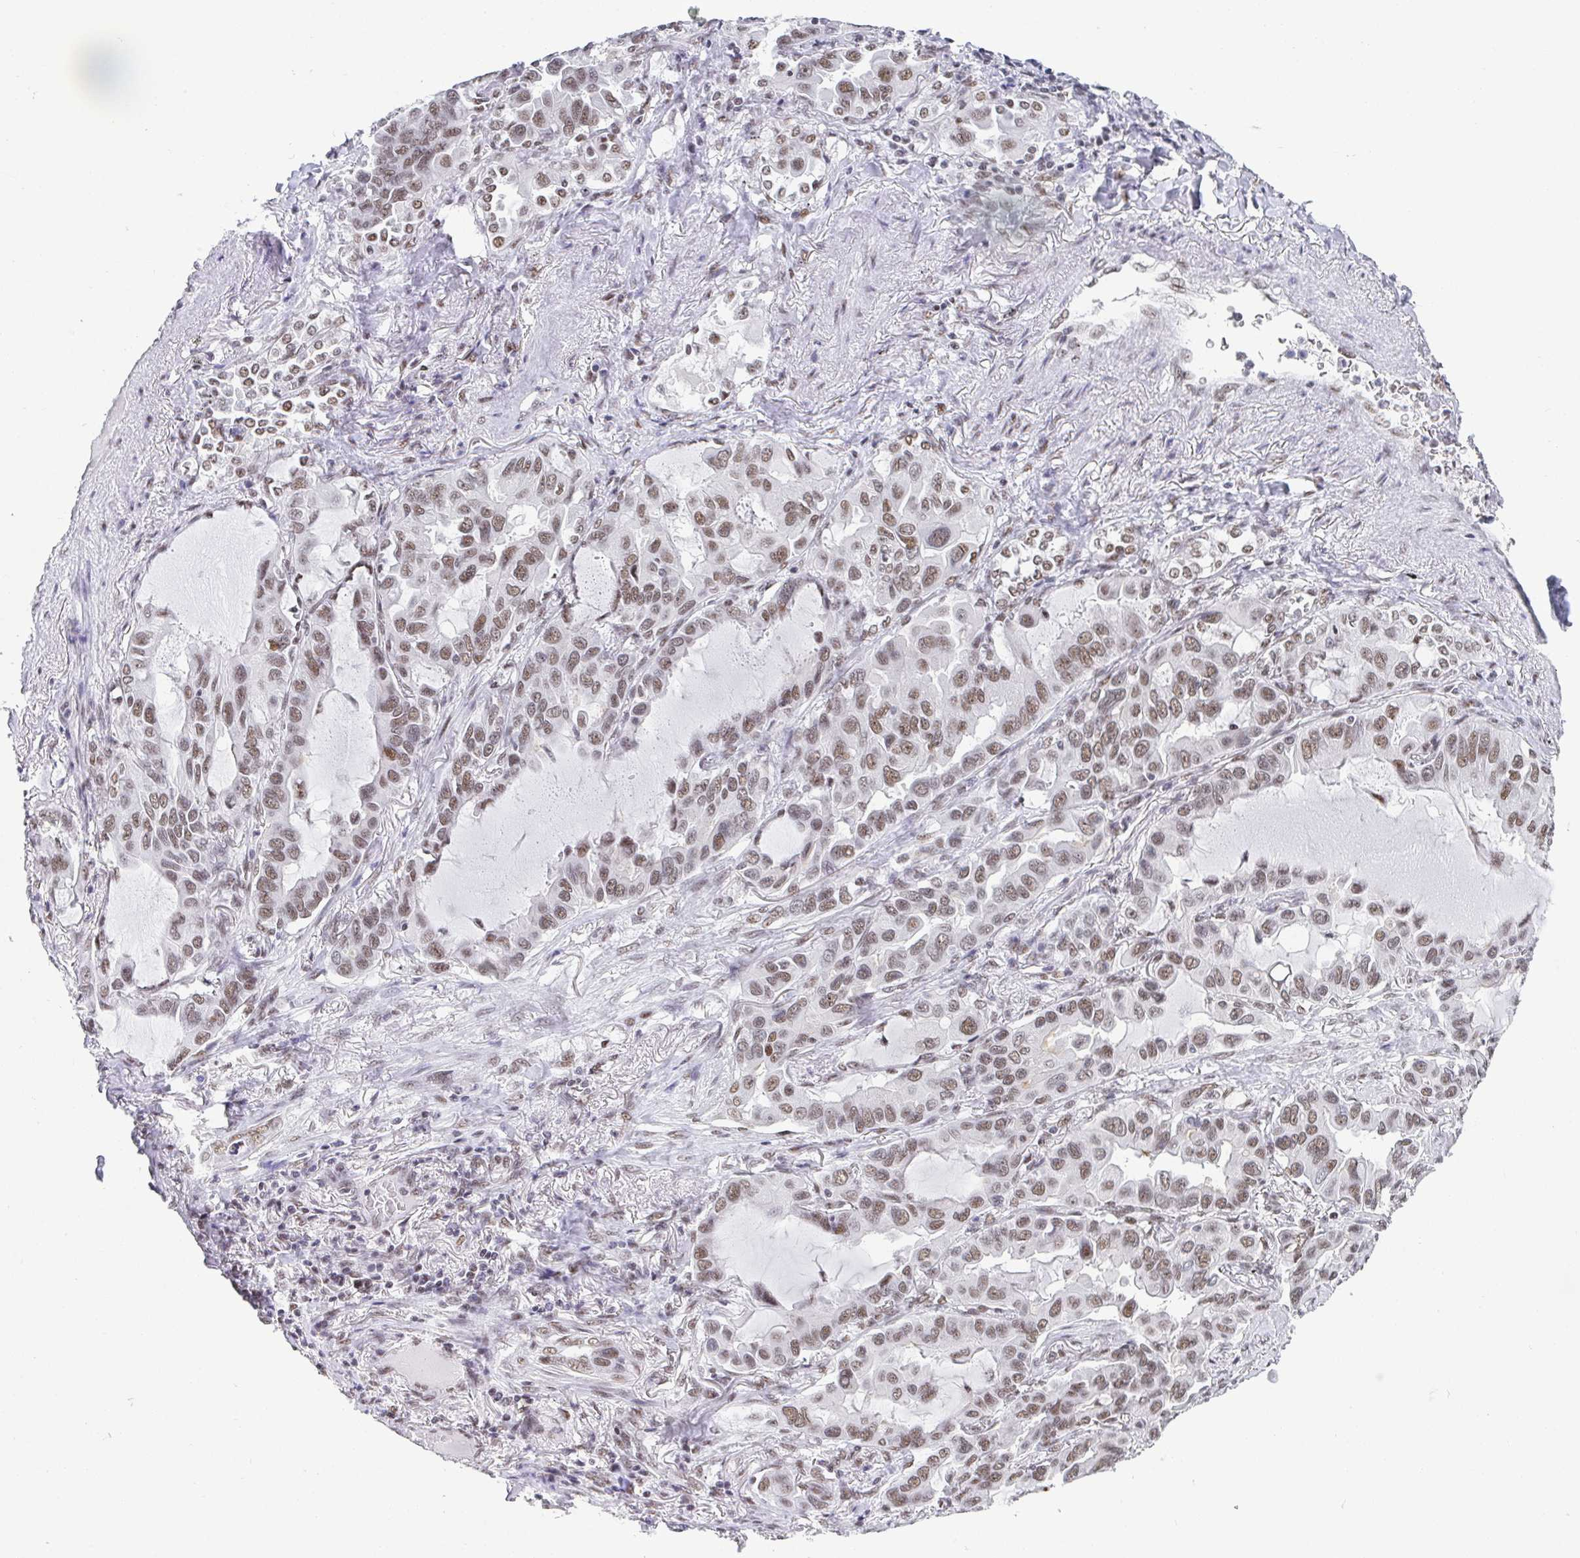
{"staining": {"intensity": "moderate", "quantity": ">75%", "location": "nuclear"}, "tissue": "lung cancer", "cell_type": "Tumor cells", "image_type": "cancer", "snomed": [{"axis": "morphology", "description": "Adenocarcinoma, NOS"}, {"axis": "topography", "description": "Lung"}], "caption": "Tumor cells demonstrate medium levels of moderate nuclear expression in approximately >75% of cells in lung cancer (adenocarcinoma).", "gene": "SLC7A10", "patient": {"sex": "male", "age": 64}}